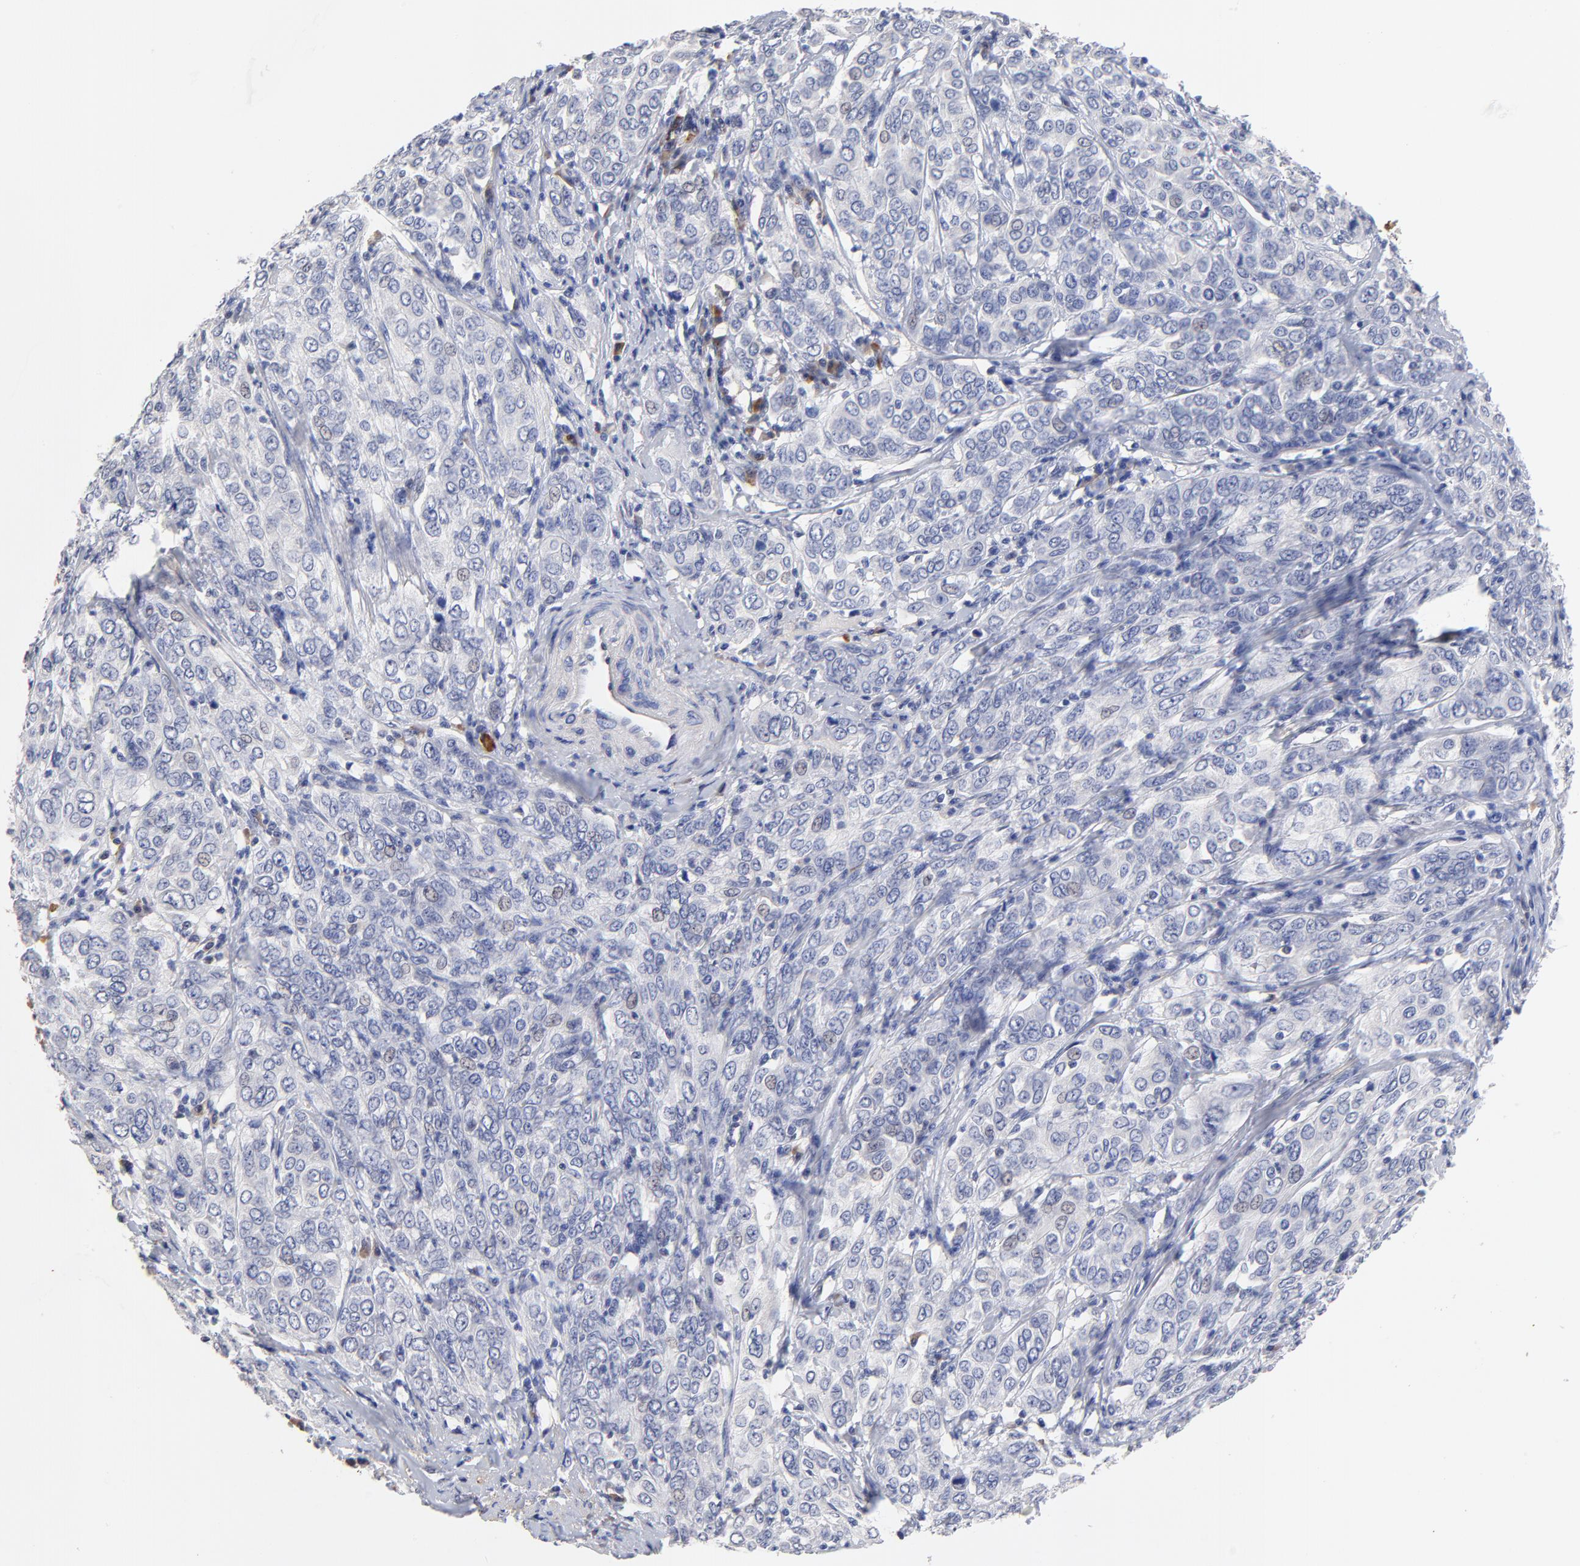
{"staining": {"intensity": "weak", "quantity": "<25%", "location": "cytoplasmic/membranous"}, "tissue": "cervical cancer", "cell_type": "Tumor cells", "image_type": "cancer", "snomed": [{"axis": "morphology", "description": "Squamous cell carcinoma, NOS"}, {"axis": "topography", "description": "Cervix"}], "caption": "This is a photomicrograph of immunohistochemistry (IHC) staining of squamous cell carcinoma (cervical), which shows no positivity in tumor cells.", "gene": "TWNK", "patient": {"sex": "female", "age": 38}}